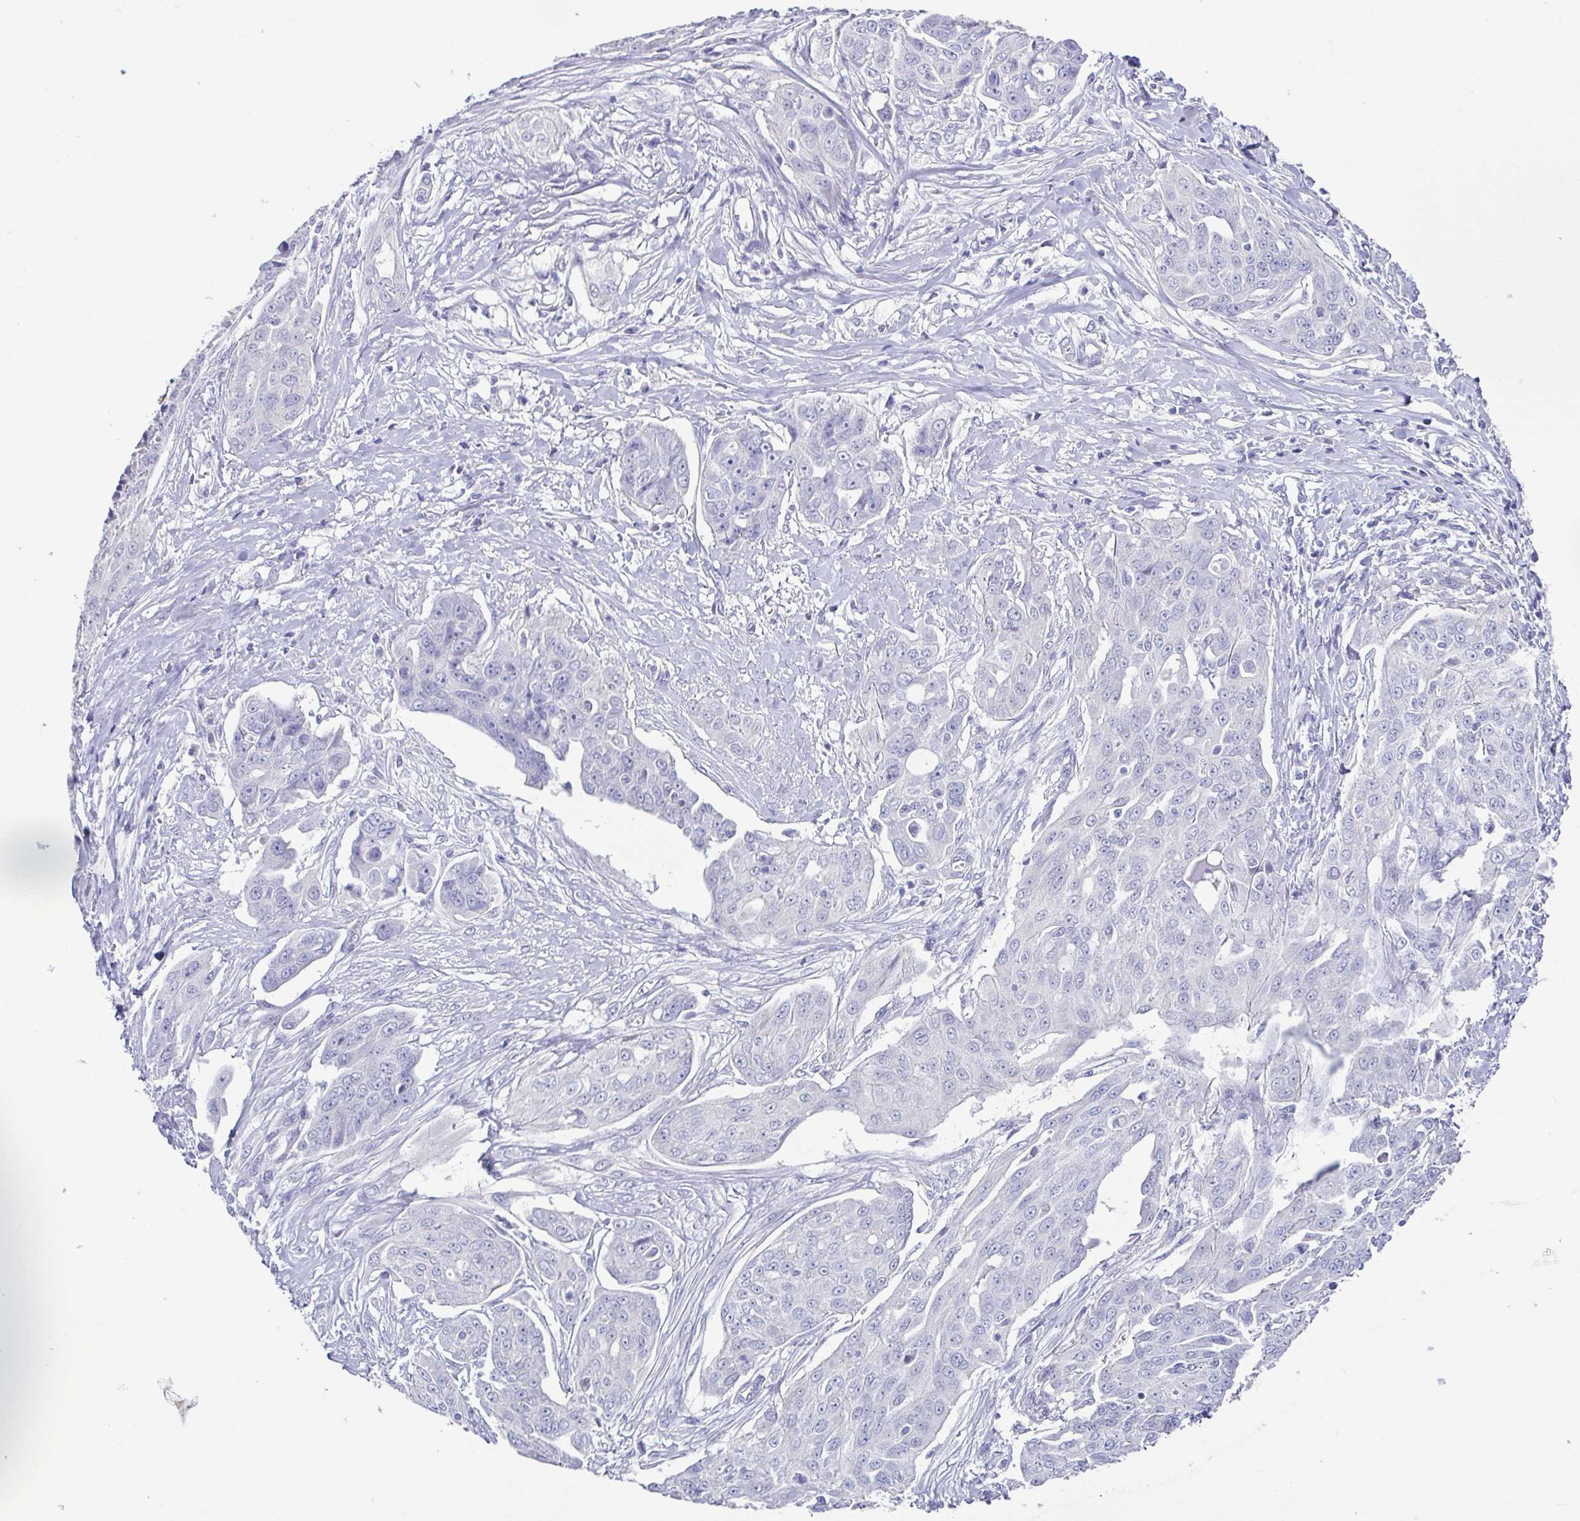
{"staining": {"intensity": "negative", "quantity": "none", "location": "none"}, "tissue": "ovarian cancer", "cell_type": "Tumor cells", "image_type": "cancer", "snomed": [{"axis": "morphology", "description": "Carcinoma, endometroid"}, {"axis": "topography", "description": "Ovary"}], "caption": "Immunohistochemistry (IHC) histopathology image of neoplastic tissue: human endometroid carcinoma (ovarian) stained with DAB exhibits no significant protein positivity in tumor cells.", "gene": "RDH11", "patient": {"sex": "female", "age": 70}}